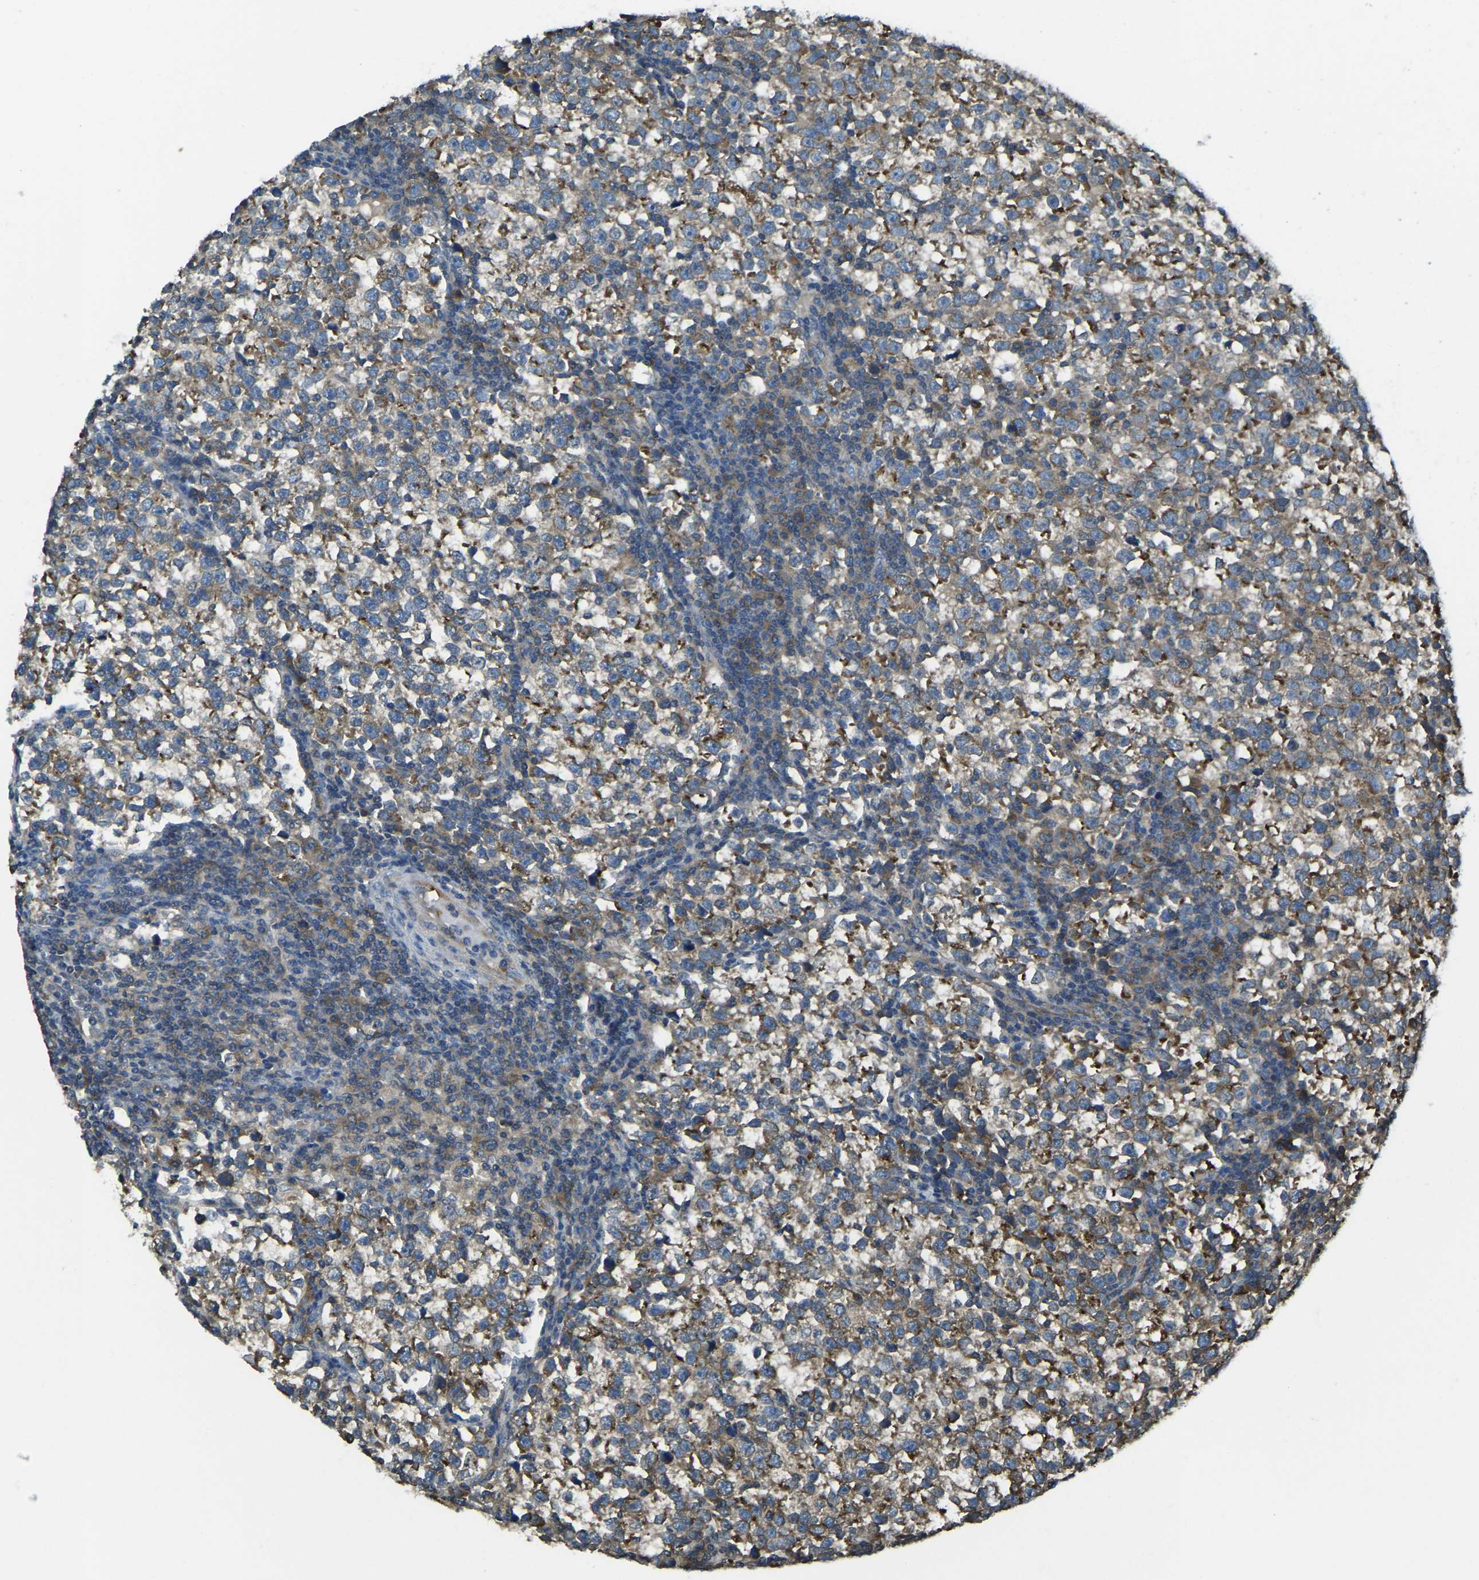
{"staining": {"intensity": "moderate", "quantity": ">75%", "location": "cytoplasmic/membranous"}, "tissue": "testis cancer", "cell_type": "Tumor cells", "image_type": "cancer", "snomed": [{"axis": "morphology", "description": "Normal tissue, NOS"}, {"axis": "morphology", "description": "Seminoma, NOS"}, {"axis": "topography", "description": "Testis"}], "caption": "Immunohistochemical staining of testis seminoma demonstrates medium levels of moderate cytoplasmic/membranous positivity in about >75% of tumor cells. (DAB (3,3'-diaminobenzidine) IHC with brightfield microscopy, high magnification).", "gene": "AIMP1", "patient": {"sex": "male", "age": 43}}